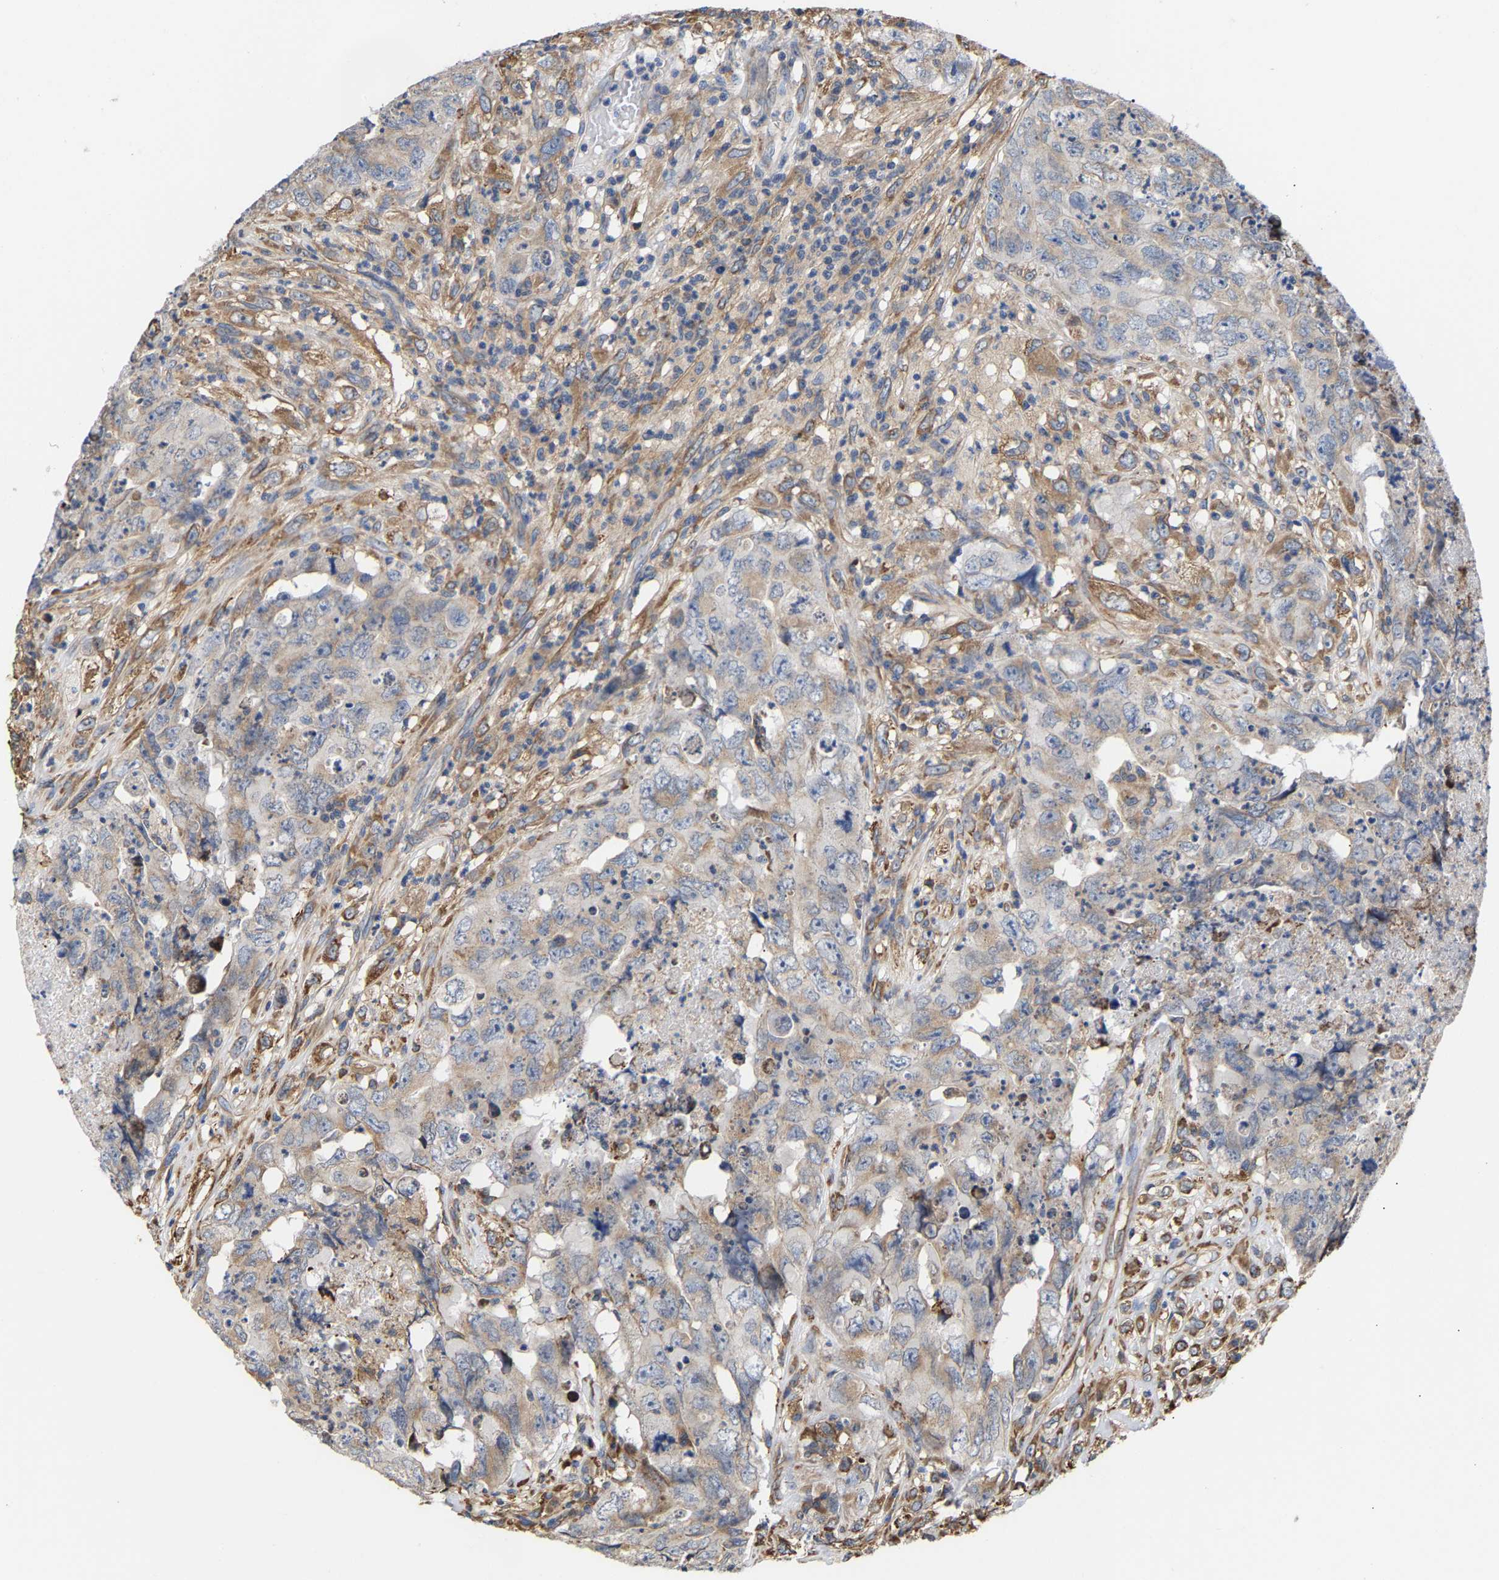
{"staining": {"intensity": "weak", "quantity": "<25%", "location": "cytoplasmic/membranous"}, "tissue": "testis cancer", "cell_type": "Tumor cells", "image_type": "cancer", "snomed": [{"axis": "morphology", "description": "Carcinoma, Embryonal, NOS"}, {"axis": "topography", "description": "Testis"}], "caption": "DAB immunohistochemical staining of testis cancer demonstrates no significant staining in tumor cells.", "gene": "ARAP1", "patient": {"sex": "male", "age": 32}}